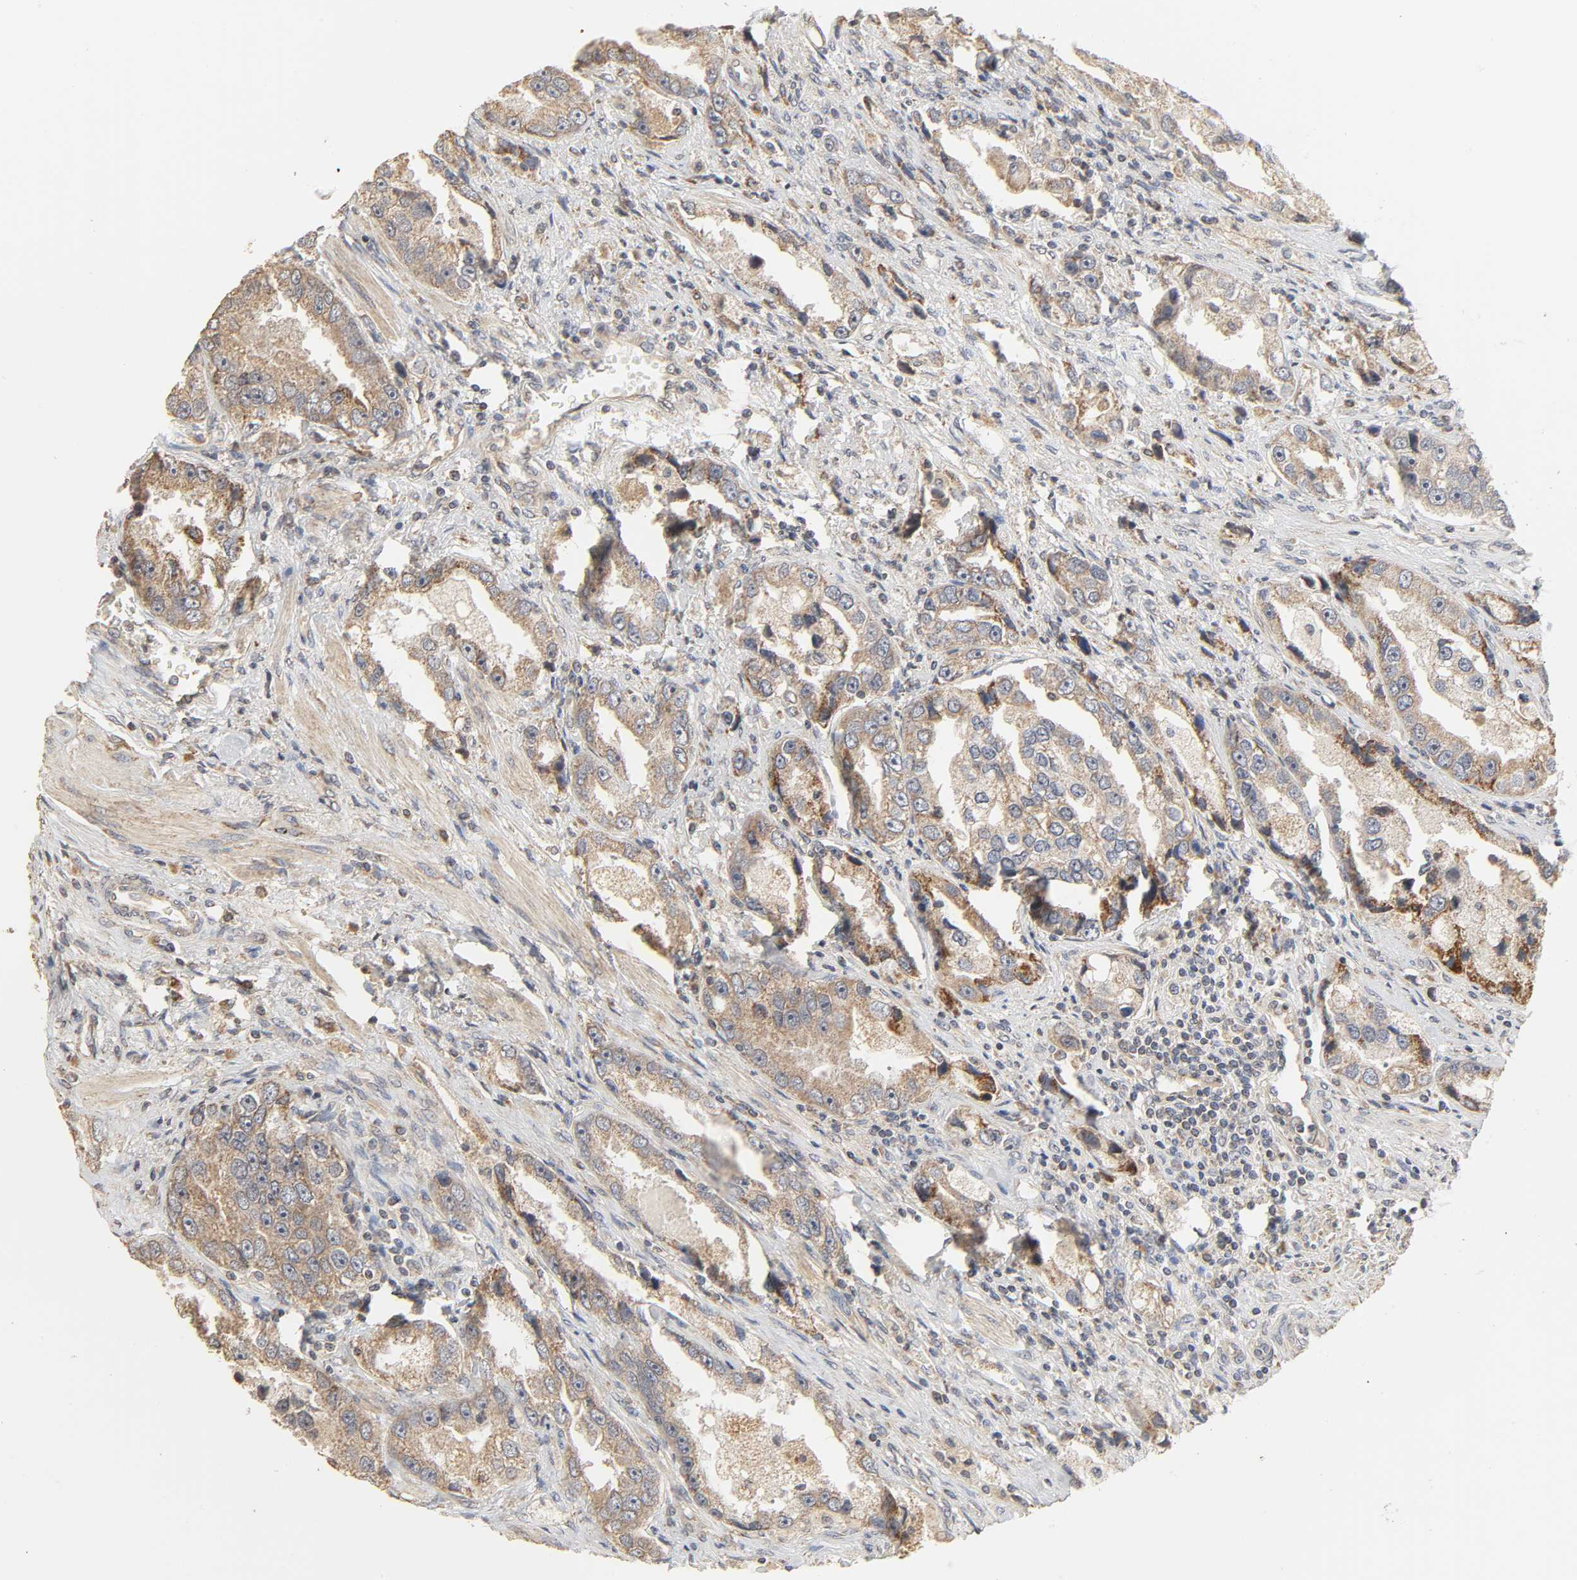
{"staining": {"intensity": "moderate", "quantity": ">75%", "location": "cytoplasmic/membranous"}, "tissue": "prostate cancer", "cell_type": "Tumor cells", "image_type": "cancer", "snomed": [{"axis": "morphology", "description": "Adenocarcinoma, High grade"}, {"axis": "topography", "description": "Prostate"}], "caption": "Immunohistochemical staining of human prostate cancer (adenocarcinoma (high-grade)) displays medium levels of moderate cytoplasmic/membranous protein expression in approximately >75% of tumor cells.", "gene": "CLEC4E", "patient": {"sex": "male", "age": 63}}